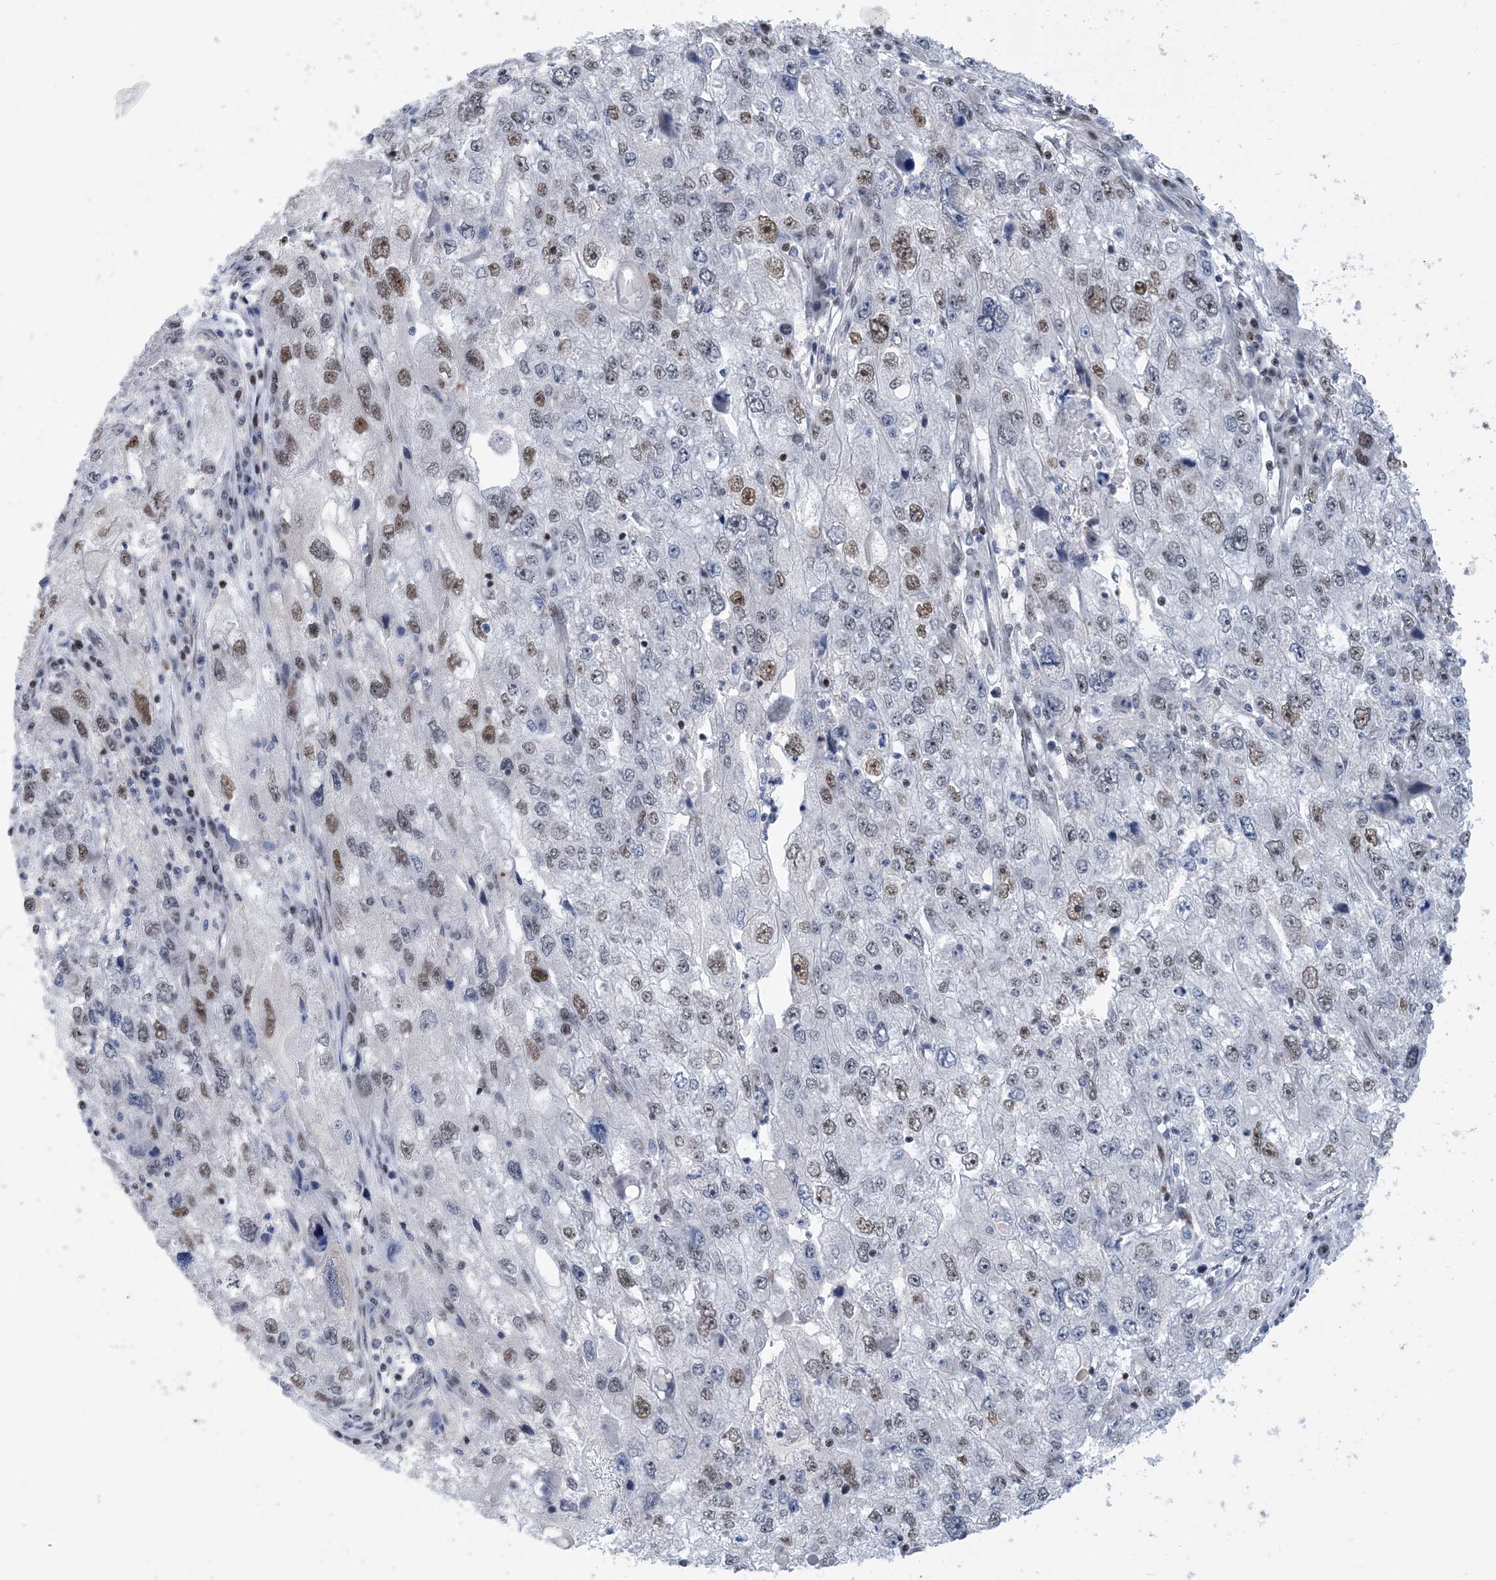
{"staining": {"intensity": "moderate", "quantity": "25%-75%", "location": "nuclear"}, "tissue": "endometrial cancer", "cell_type": "Tumor cells", "image_type": "cancer", "snomed": [{"axis": "morphology", "description": "Adenocarcinoma, NOS"}, {"axis": "topography", "description": "Endometrium"}], "caption": "A medium amount of moderate nuclear expression is seen in approximately 25%-75% of tumor cells in endometrial adenocarcinoma tissue.", "gene": "TSPYL1", "patient": {"sex": "female", "age": 49}}